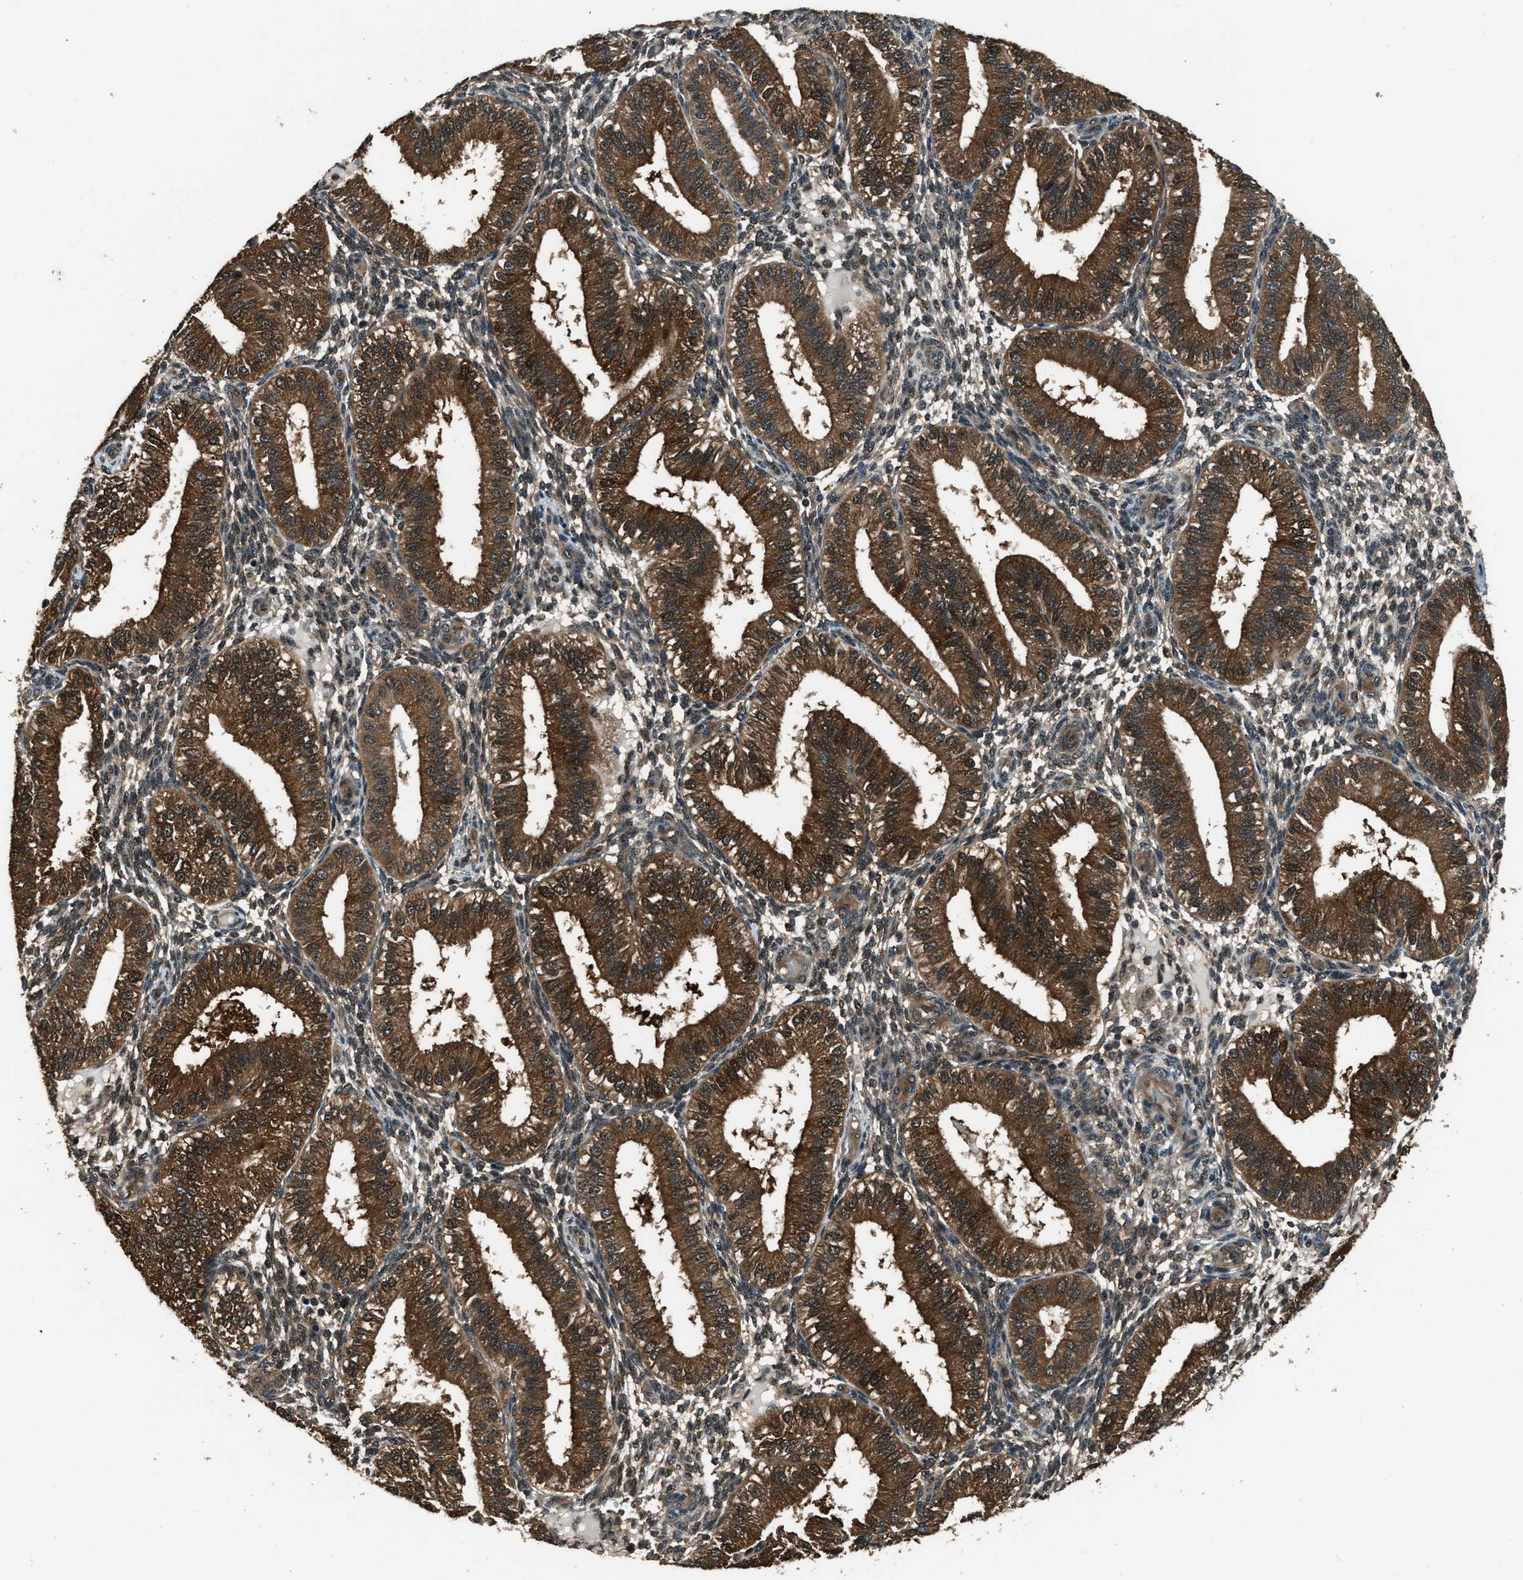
{"staining": {"intensity": "moderate", "quantity": ">75%", "location": "cytoplasmic/membranous,nuclear"}, "tissue": "endometrium", "cell_type": "Cells in endometrial stroma", "image_type": "normal", "snomed": [{"axis": "morphology", "description": "Normal tissue, NOS"}, {"axis": "topography", "description": "Endometrium"}], "caption": "Immunohistochemistry micrograph of benign endometrium: endometrium stained using IHC shows medium levels of moderate protein expression localized specifically in the cytoplasmic/membranous,nuclear of cells in endometrial stroma, appearing as a cytoplasmic/membranous,nuclear brown color.", "gene": "NUDCD3", "patient": {"sex": "female", "age": 39}}